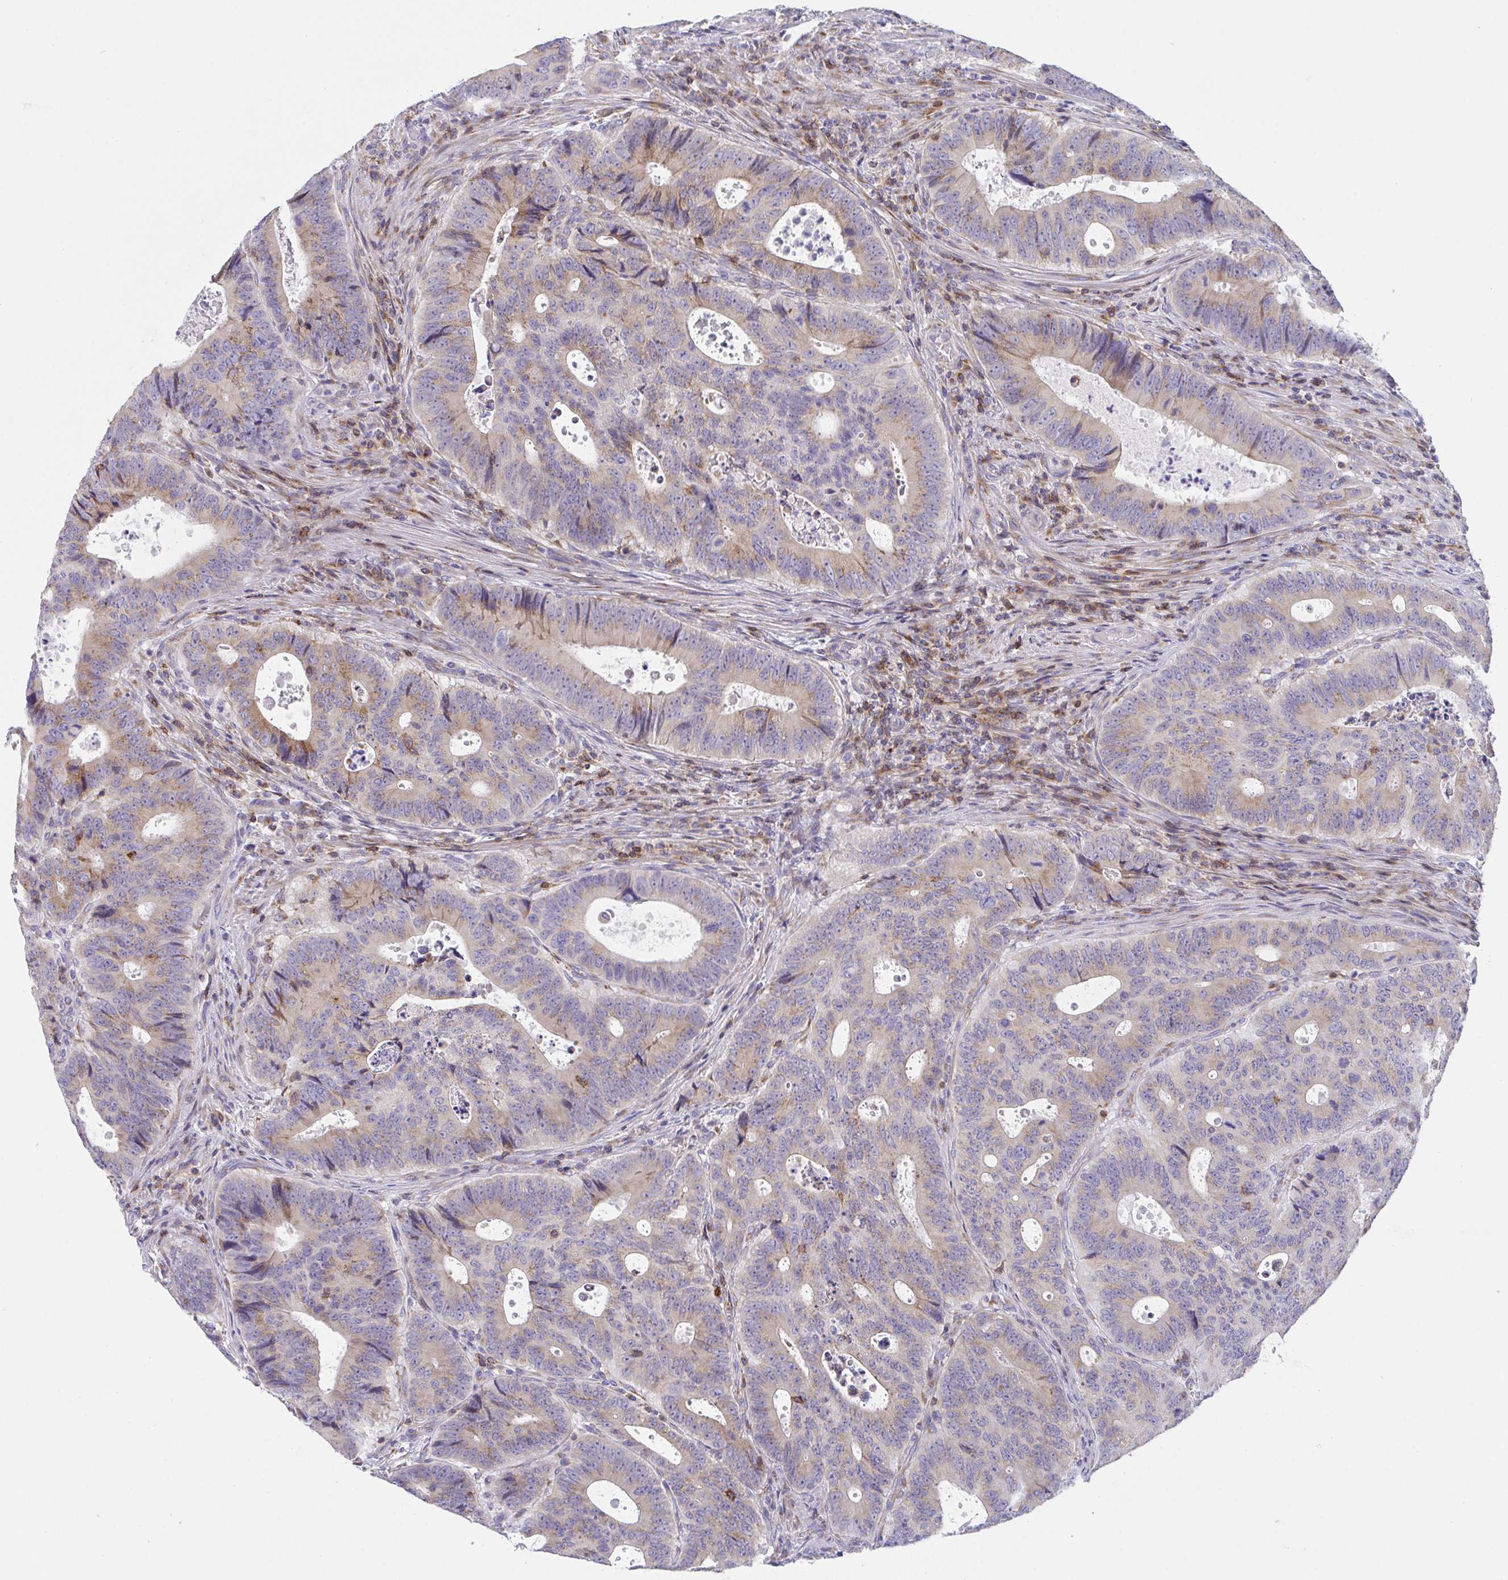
{"staining": {"intensity": "weak", "quantity": "25%-75%", "location": "cytoplasmic/membranous"}, "tissue": "colorectal cancer", "cell_type": "Tumor cells", "image_type": "cancer", "snomed": [{"axis": "morphology", "description": "Adenocarcinoma, NOS"}, {"axis": "topography", "description": "Colon"}], "caption": "A photomicrograph of colorectal cancer (adenocarcinoma) stained for a protein reveals weak cytoplasmic/membranous brown staining in tumor cells. (DAB (3,3'-diaminobenzidine) = brown stain, brightfield microscopy at high magnification).", "gene": "MIA3", "patient": {"sex": "male", "age": 62}}